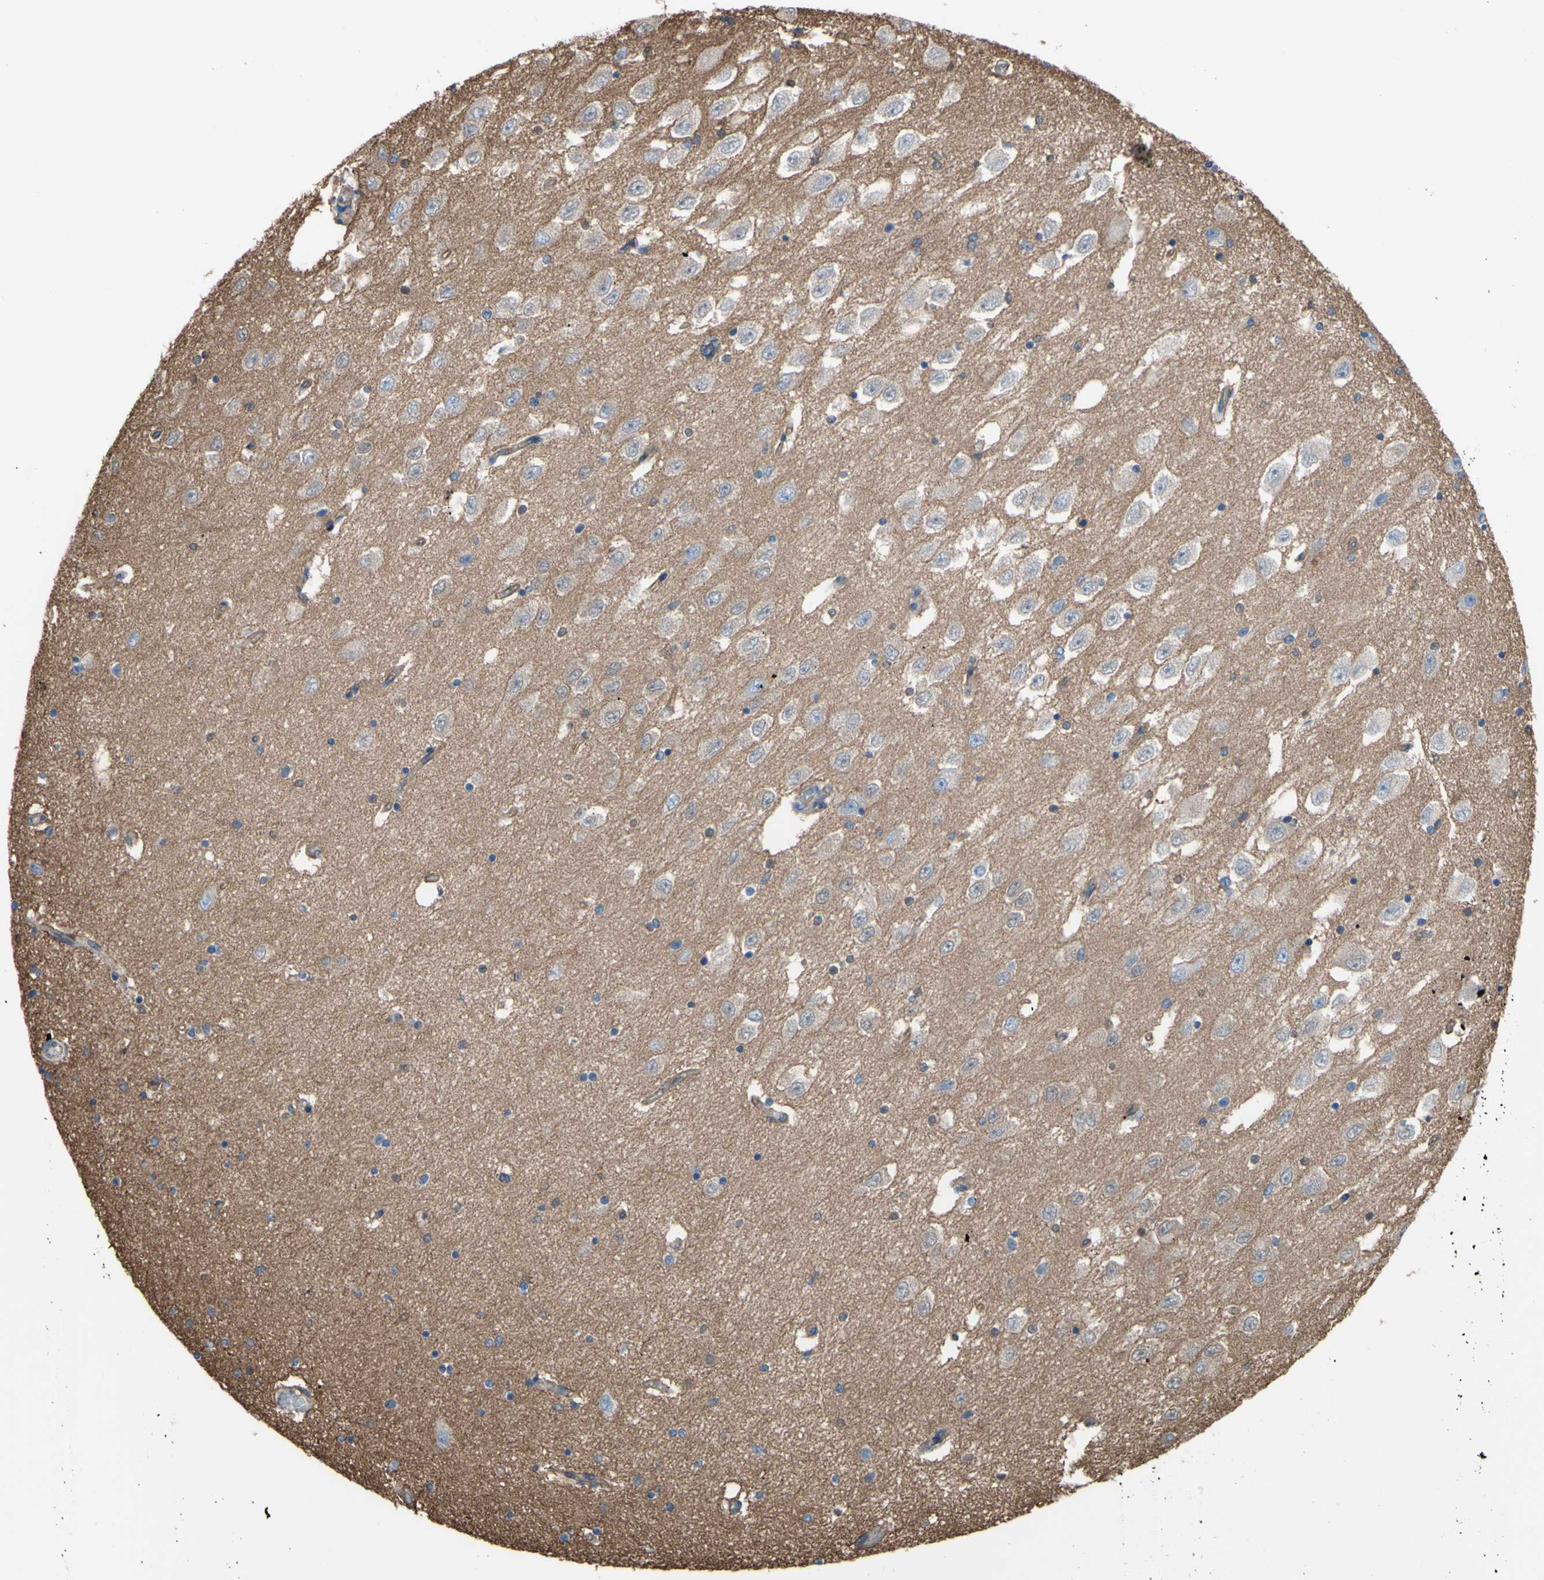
{"staining": {"intensity": "negative", "quantity": "none", "location": "none"}, "tissue": "hippocampus", "cell_type": "Glial cells", "image_type": "normal", "snomed": [{"axis": "morphology", "description": "Normal tissue, NOS"}, {"axis": "topography", "description": "Hippocampus"}], "caption": "Immunohistochemistry (IHC) of benign hippocampus demonstrates no staining in glial cells. (Stains: DAB (3,3'-diaminobenzidine) immunohistochemistry (IHC) with hematoxylin counter stain, Microscopy: brightfield microscopy at high magnification).", "gene": "TPBG", "patient": {"sex": "female", "age": 54}}